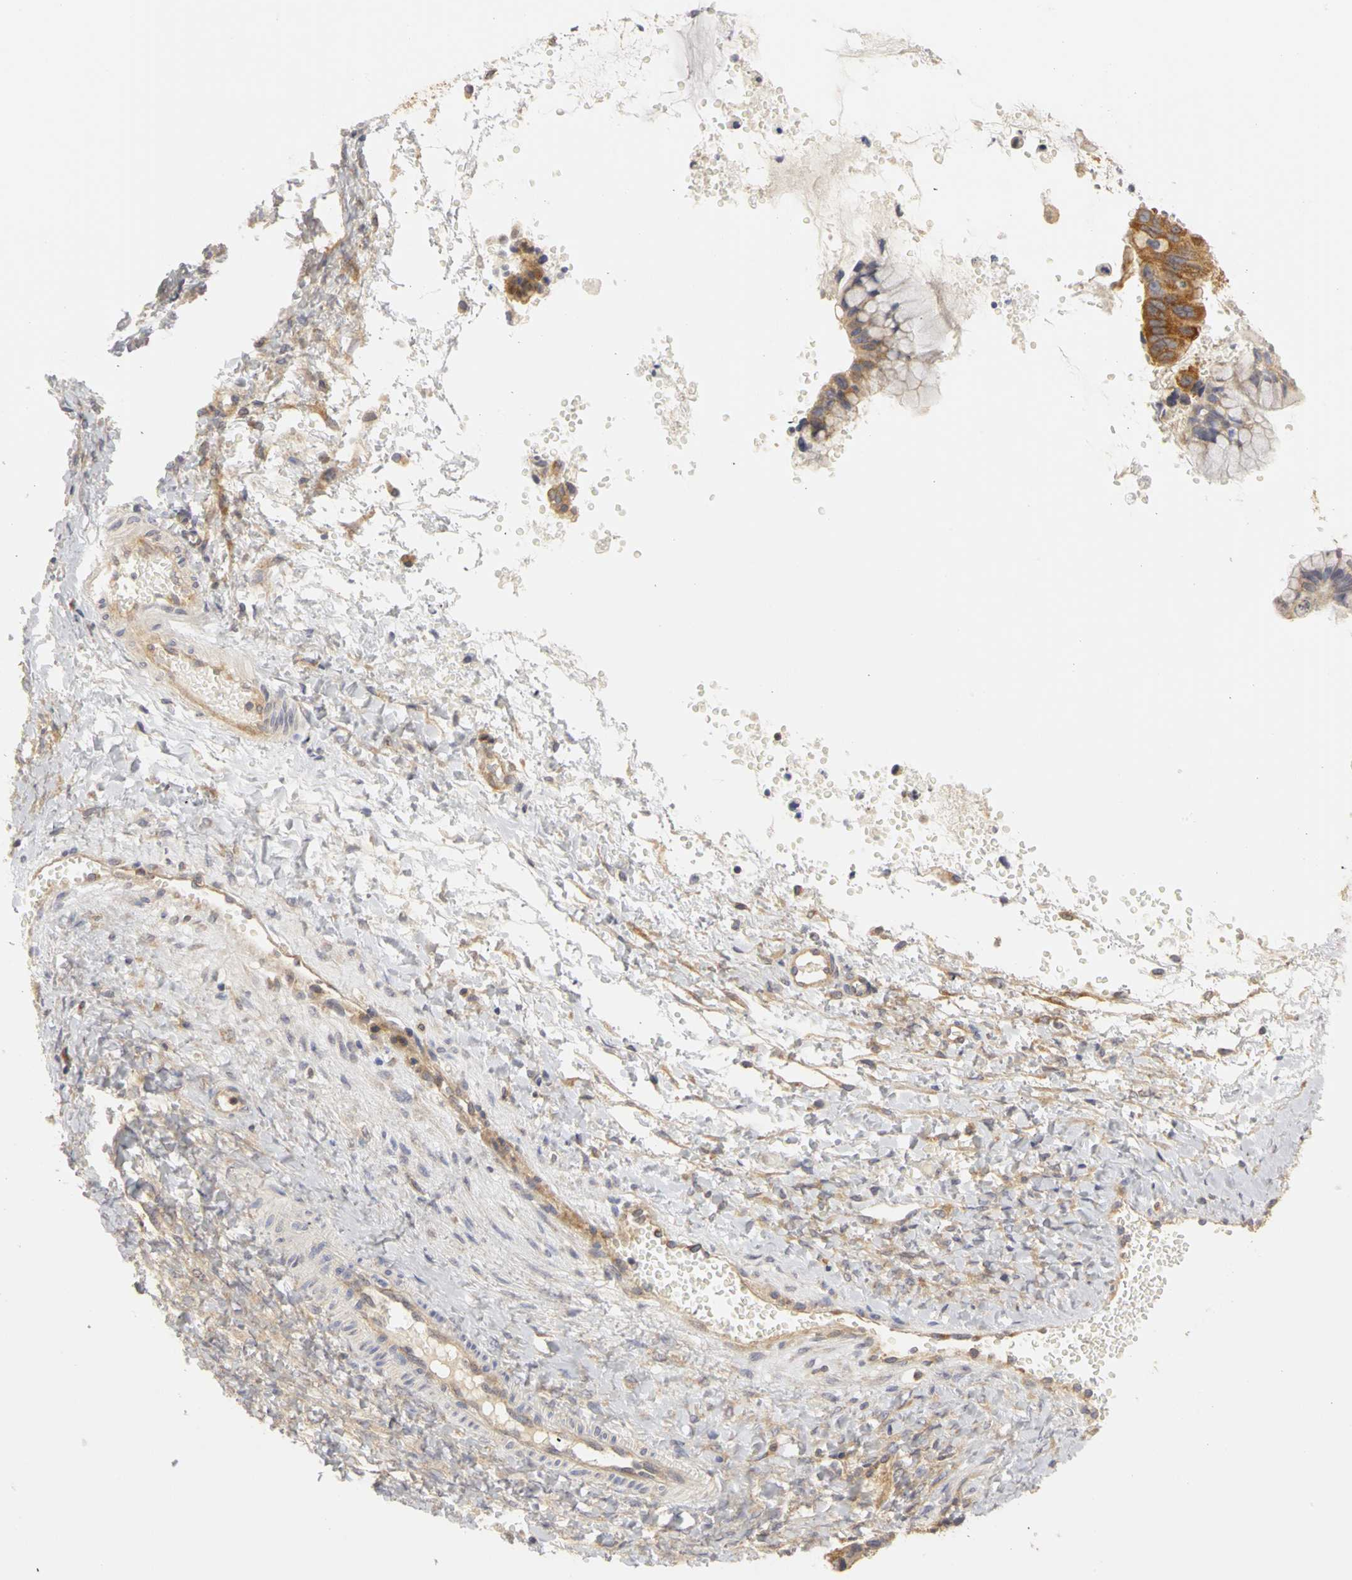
{"staining": {"intensity": "moderate", "quantity": ">75%", "location": "cytoplasmic/membranous"}, "tissue": "ovarian cancer", "cell_type": "Tumor cells", "image_type": "cancer", "snomed": [{"axis": "morphology", "description": "Cystadenocarcinoma, mucinous, NOS"}, {"axis": "topography", "description": "Ovary"}], "caption": "Immunohistochemistry (IHC) of mucinous cystadenocarcinoma (ovarian) reveals medium levels of moderate cytoplasmic/membranous expression in about >75% of tumor cells.", "gene": "IRAK1", "patient": {"sex": "female", "age": 36}}